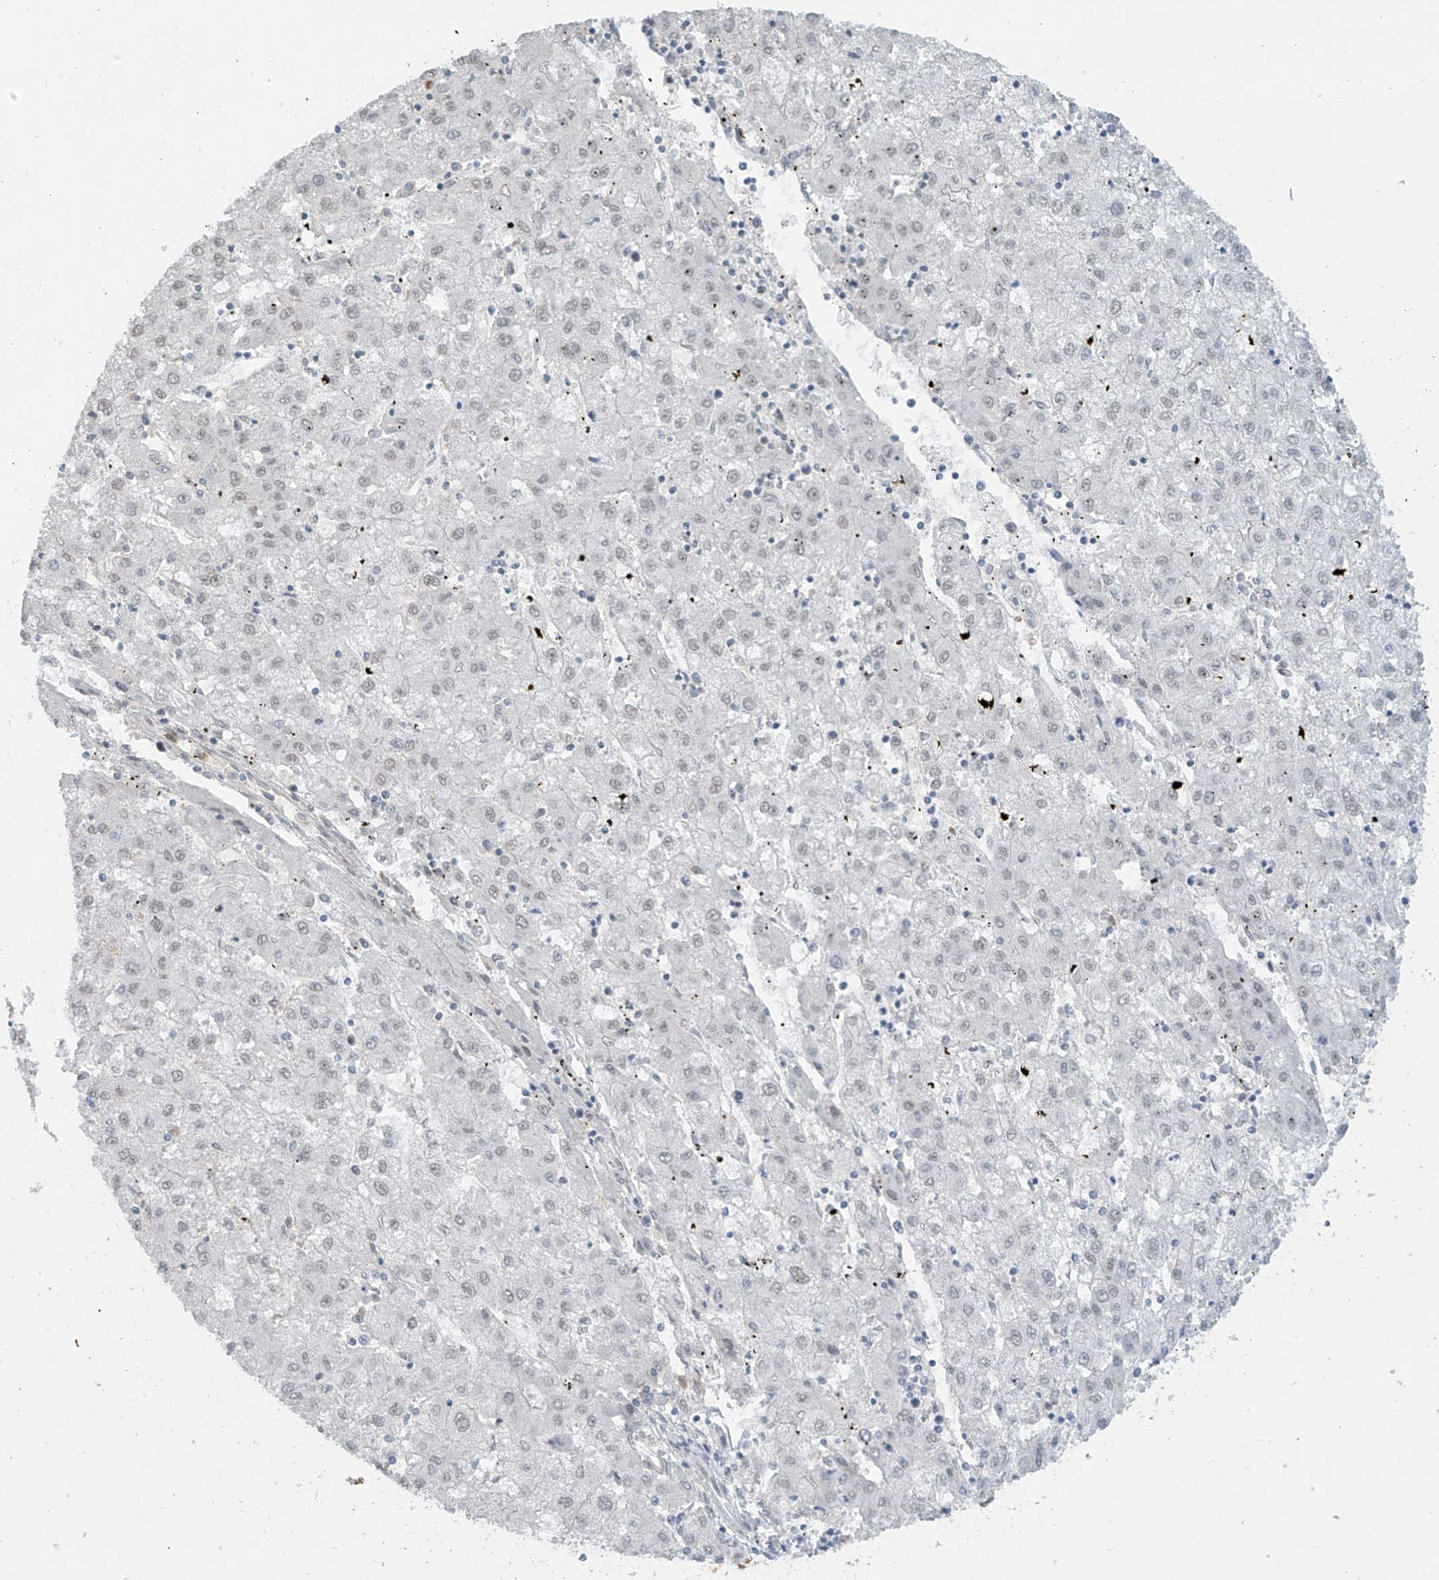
{"staining": {"intensity": "weak", "quantity": "25%-75%", "location": "nuclear"}, "tissue": "liver cancer", "cell_type": "Tumor cells", "image_type": "cancer", "snomed": [{"axis": "morphology", "description": "Carcinoma, Hepatocellular, NOS"}, {"axis": "topography", "description": "Liver"}], "caption": "Liver cancer stained for a protein (brown) demonstrates weak nuclear positive staining in approximately 25%-75% of tumor cells.", "gene": "MCM9", "patient": {"sex": "male", "age": 72}}